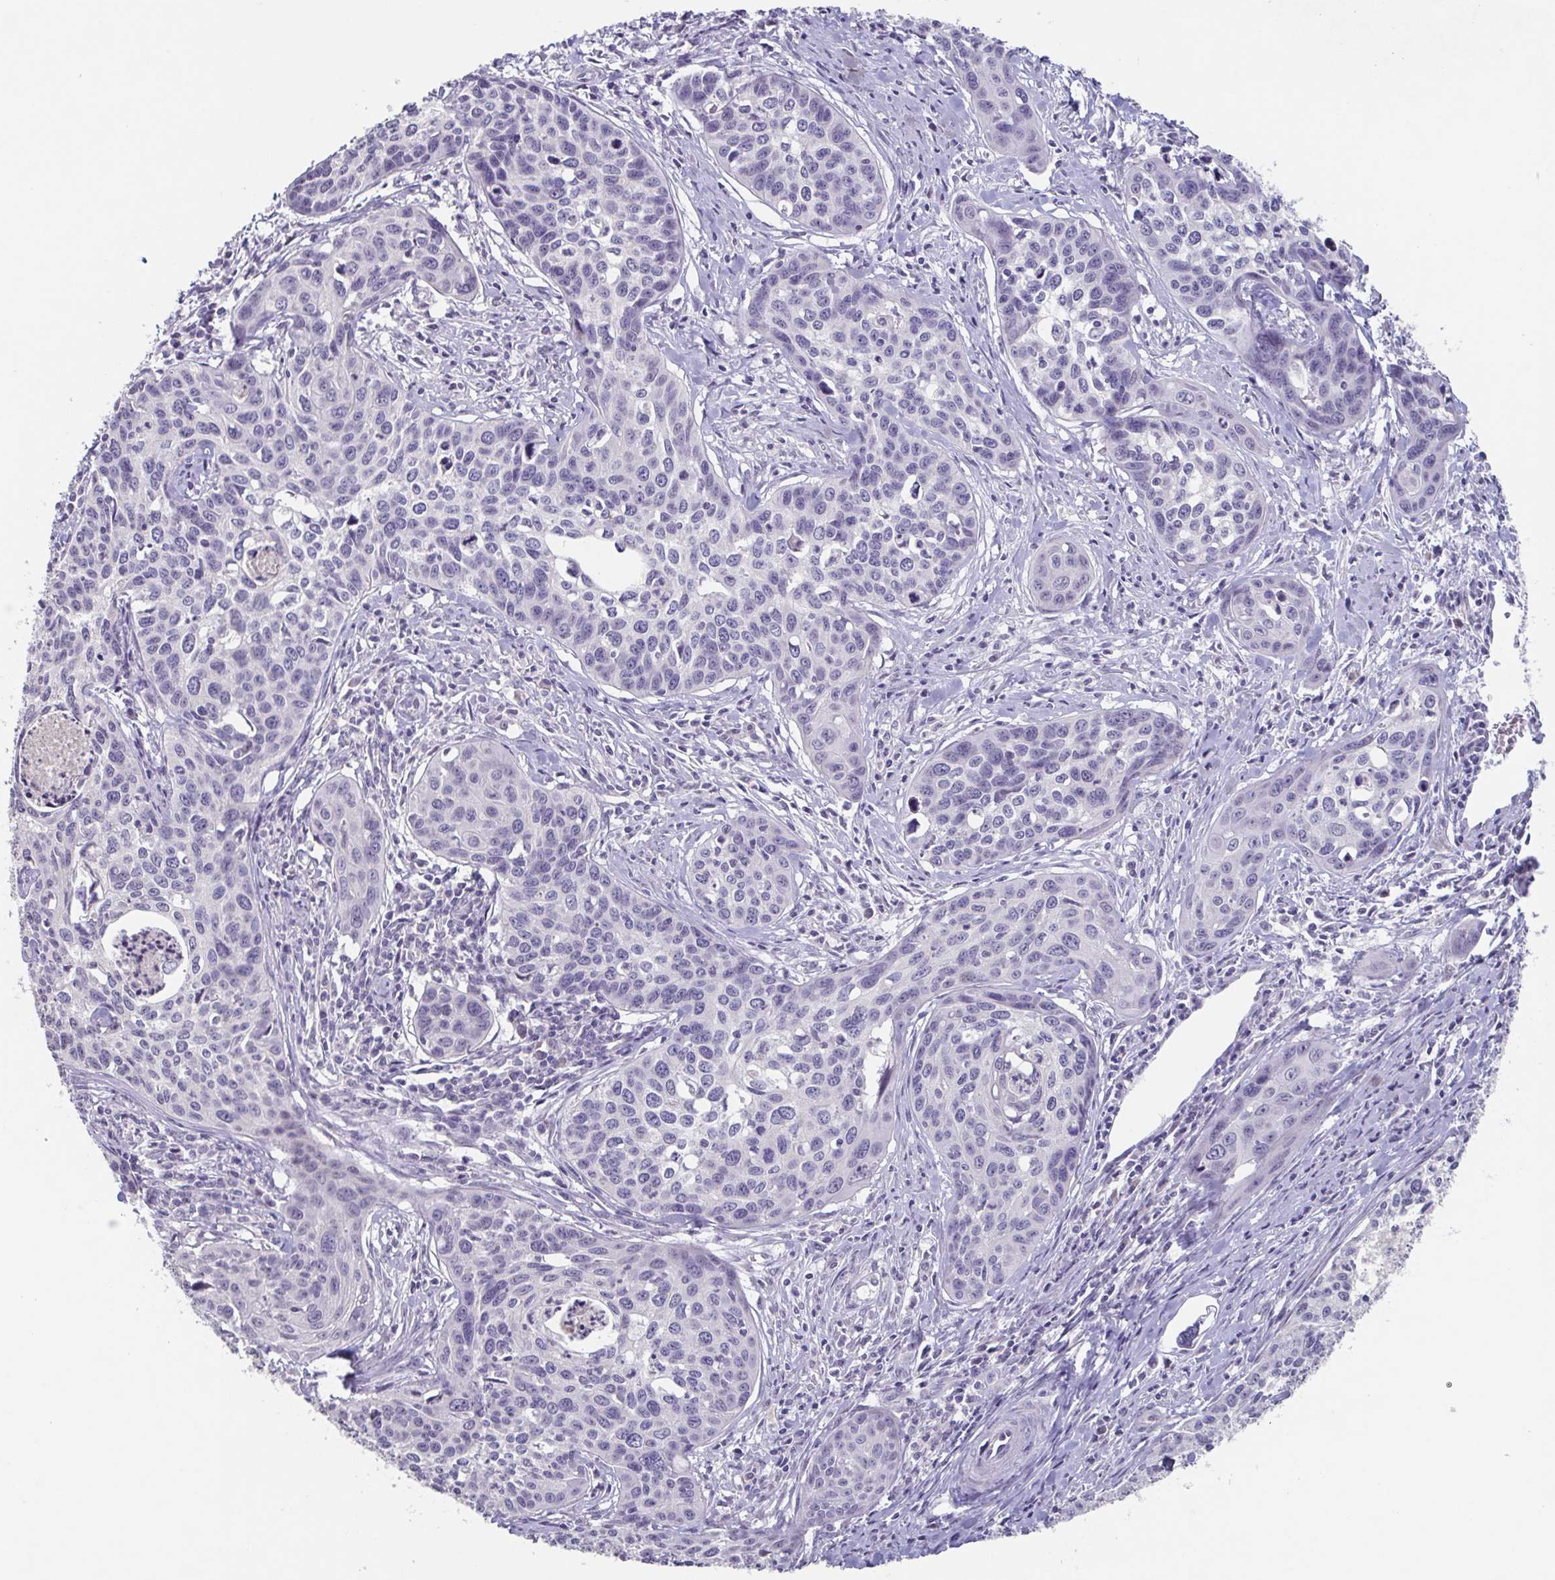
{"staining": {"intensity": "negative", "quantity": "none", "location": "none"}, "tissue": "cervical cancer", "cell_type": "Tumor cells", "image_type": "cancer", "snomed": [{"axis": "morphology", "description": "Squamous cell carcinoma, NOS"}, {"axis": "topography", "description": "Cervix"}], "caption": "There is no significant staining in tumor cells of cervical cancer (squamous cell carcinoma).", "gene": "GHRL", "patient": {"sex": "female", "age": 31}}